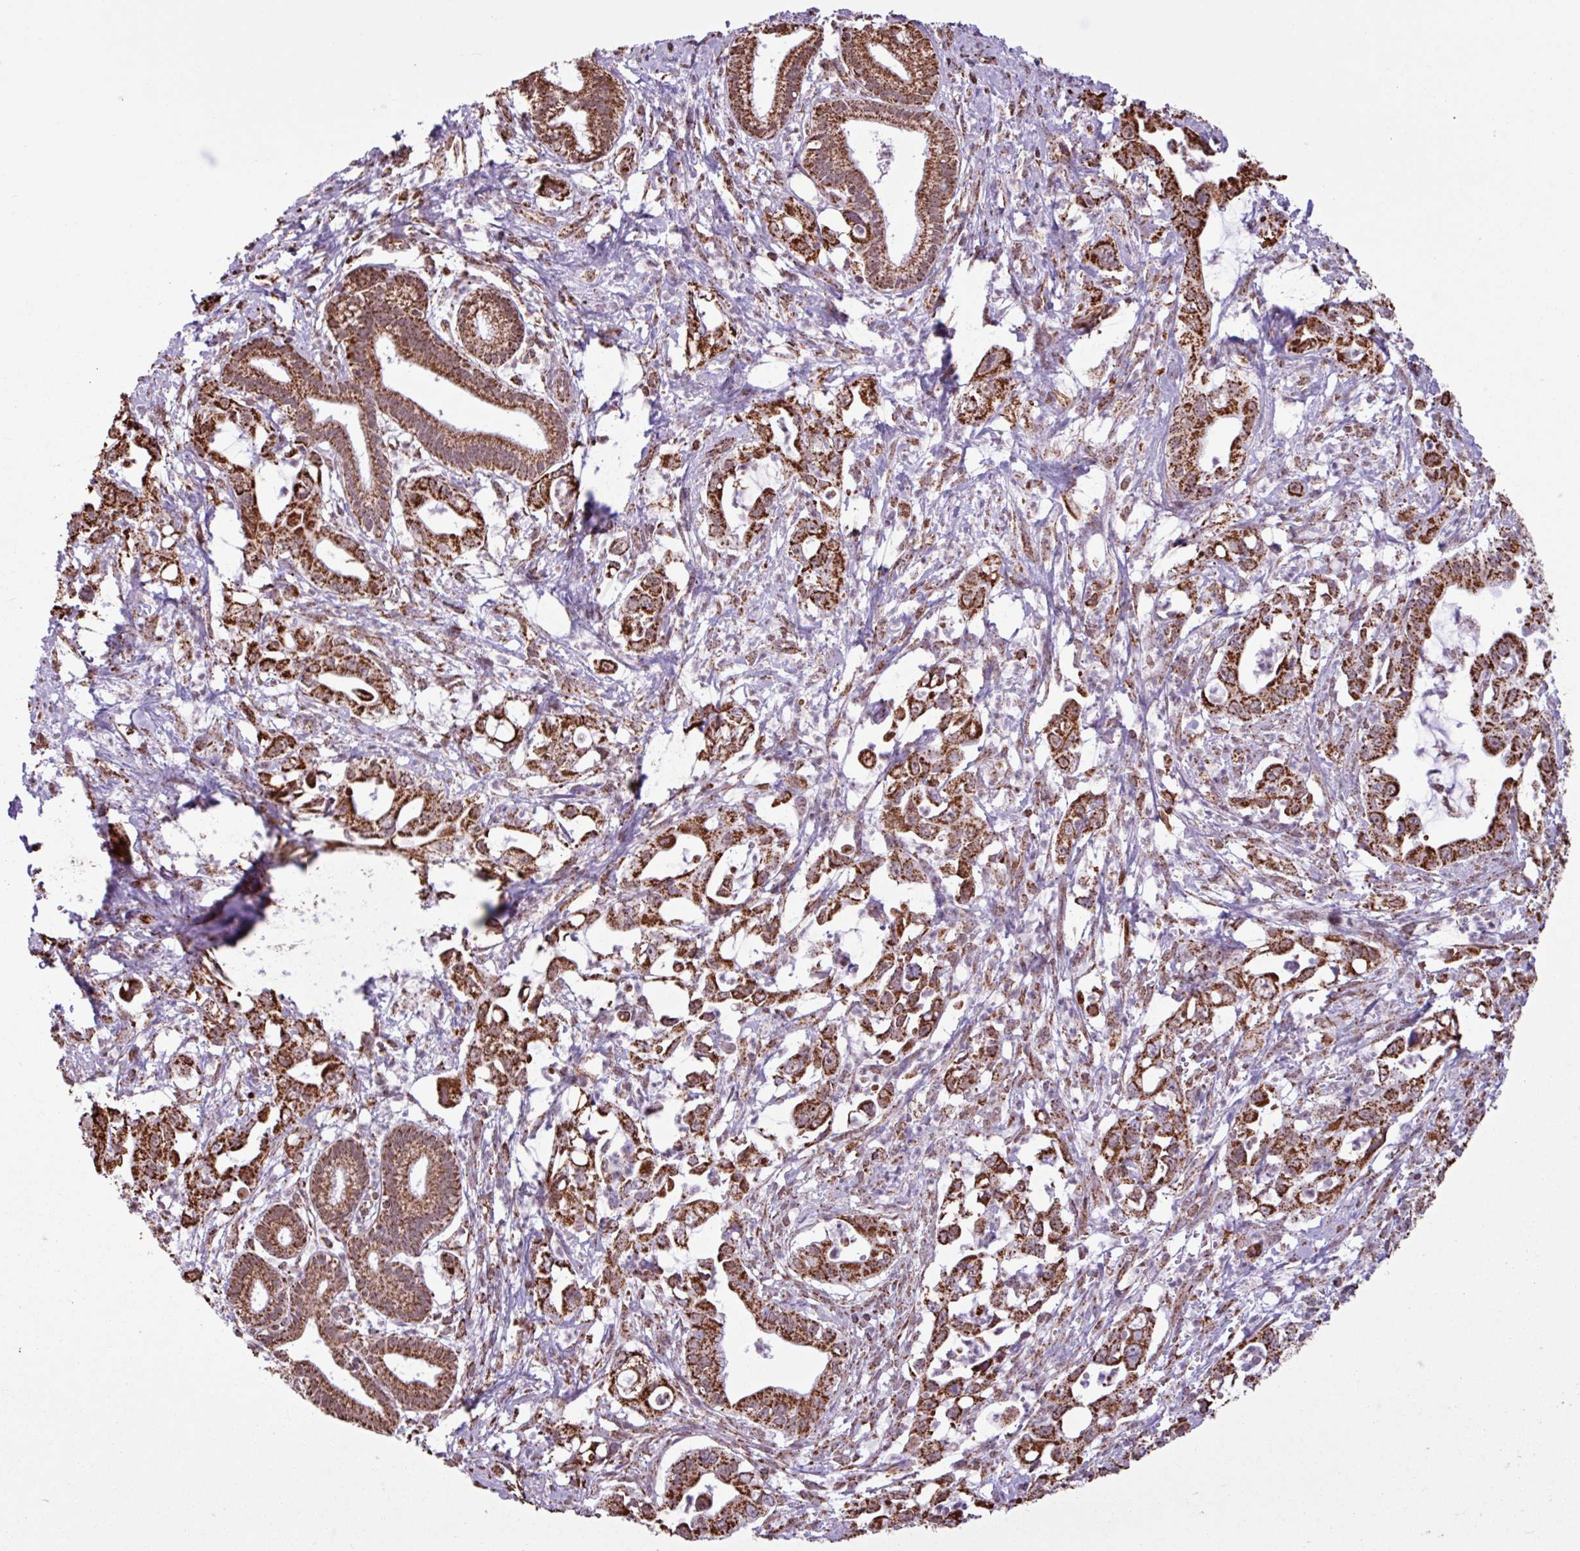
{"staining": {"intensity": "strong", "quantity": ">75%", "location": "cytoplasmic/membranous"}, "tissue": "pancreatic cancer", "cell_type": "Tumor cells", "image_type": "cancer", "snomed": [{"axis": "morphology", "description": "Adenocarcinoma, NOS"}, {"axis": "topography", "description": "Pancreas"}], "caption": "Immunohistochemical staining of human pancreatic adenocarcinoma demonstrates high levels of strong cytoplasmic/membranous staining in approximately >75% of tumor cells.", "gene": "ALG8", "patient": {"sex": "male", "age": 61}}